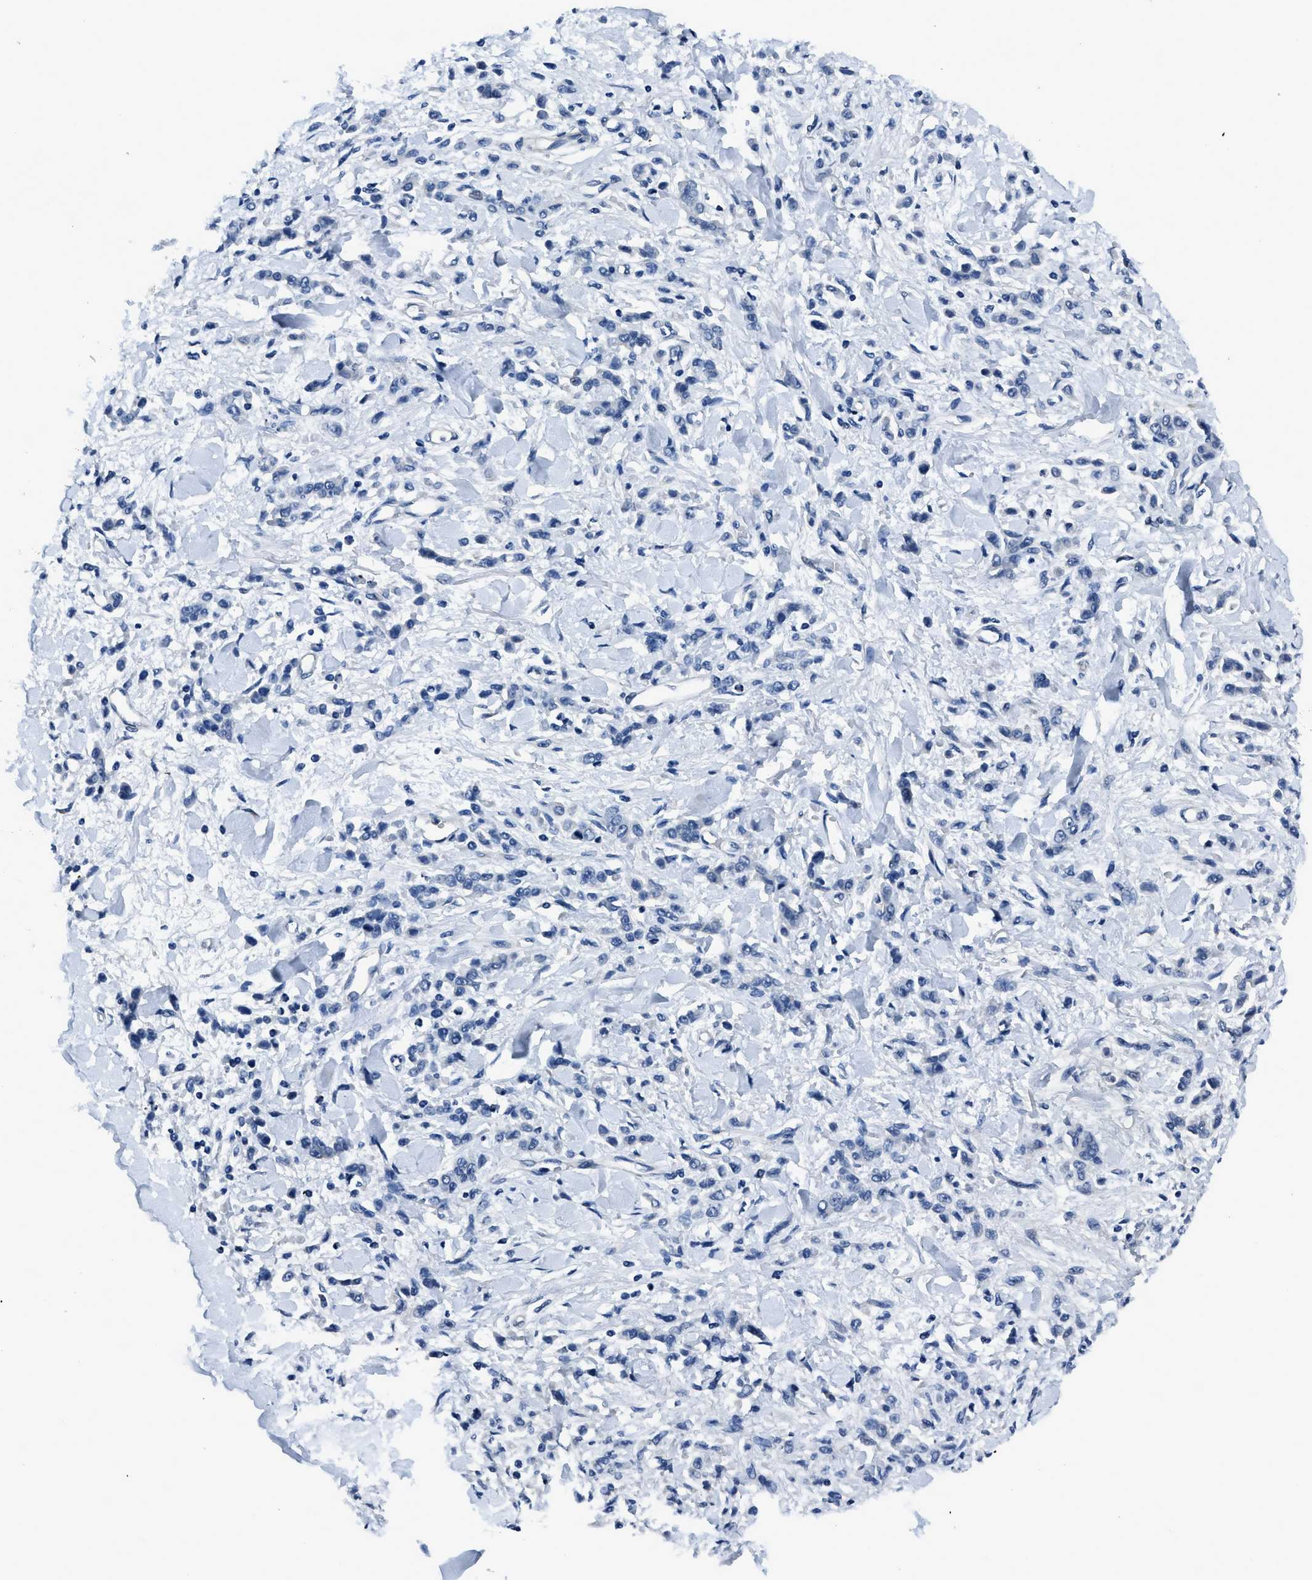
{"staining": {"intensity": "negative", "quantity": "none", "location": "none"}, "tissue": "stomach cancer", "cell_type": "Tumor cells", "image_type": "cancer", "snomed": [{"axis": "morphology", "description": "Normal tissue, NOS"}, {"axis": "morphology", "description": "Adenocarcinoma, NOS"}, {"axis": "topography", "description": "Stomach"}], "caption": "Human stomach cancer (adenocarcinoma) stained for a protein using IHC demonstrates no expression in tumor cells.", "gene": "GJA3", "patient": {"sex": "male", "age": 82}}